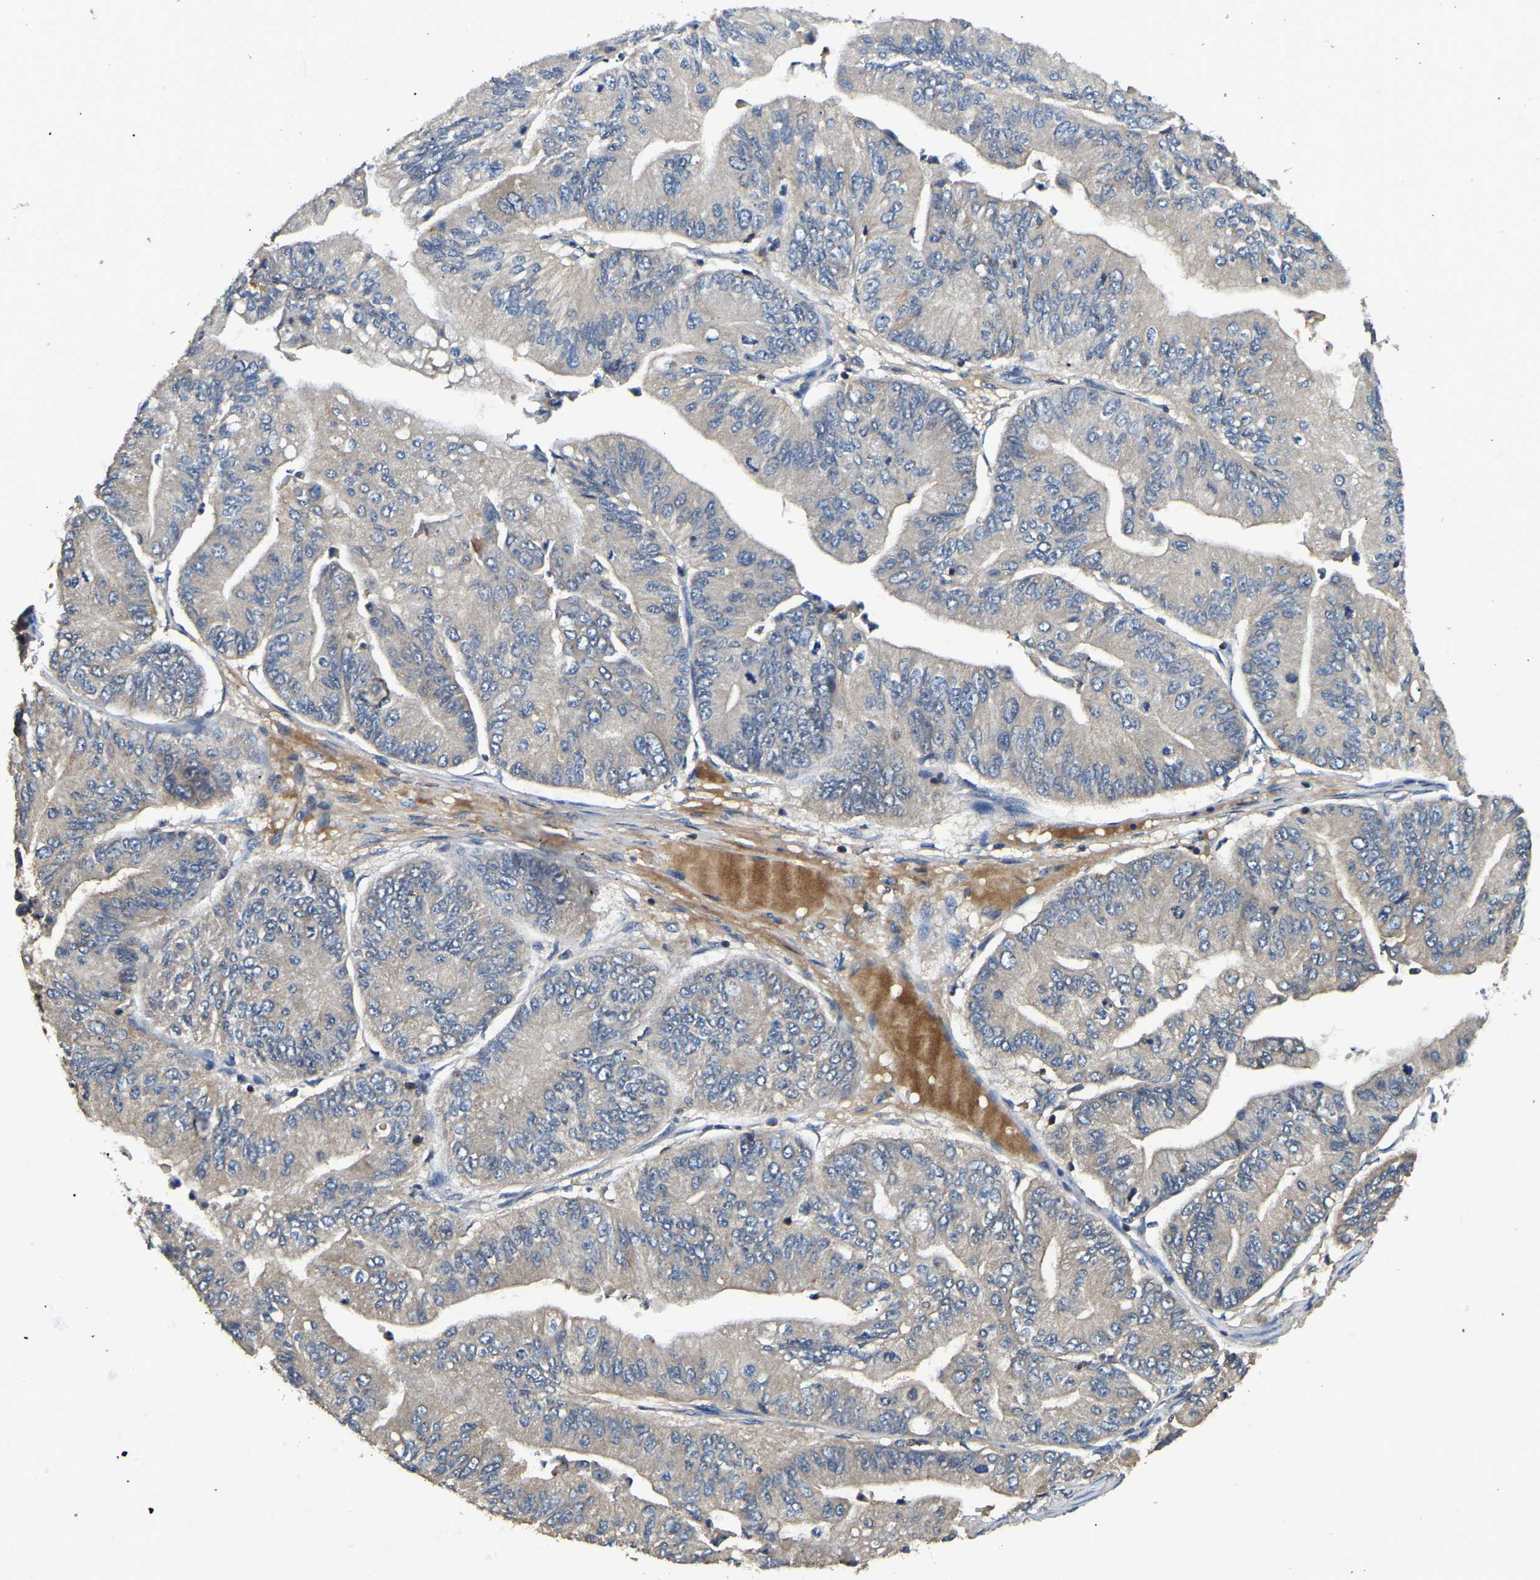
{"staining": {"intensity": "negative", "quantity": "none", "location": "none"}, "tissue": "ovarian cancer", "cell_type": "Tumor cells", "image_type": "cancer", "snomed": [{"axis": "morphology", "description": "Cystadenocarcinoma, mucinous, NOS"}, {"axis": "topography", "description": "Ovary"}], "caption": "A histopathology image of human ovarian mucinous cystadenocarcinoma is negative for staining in tumor cells.", "gene": "SMPD2", "patient": {"sex": "female", "age": 61}}